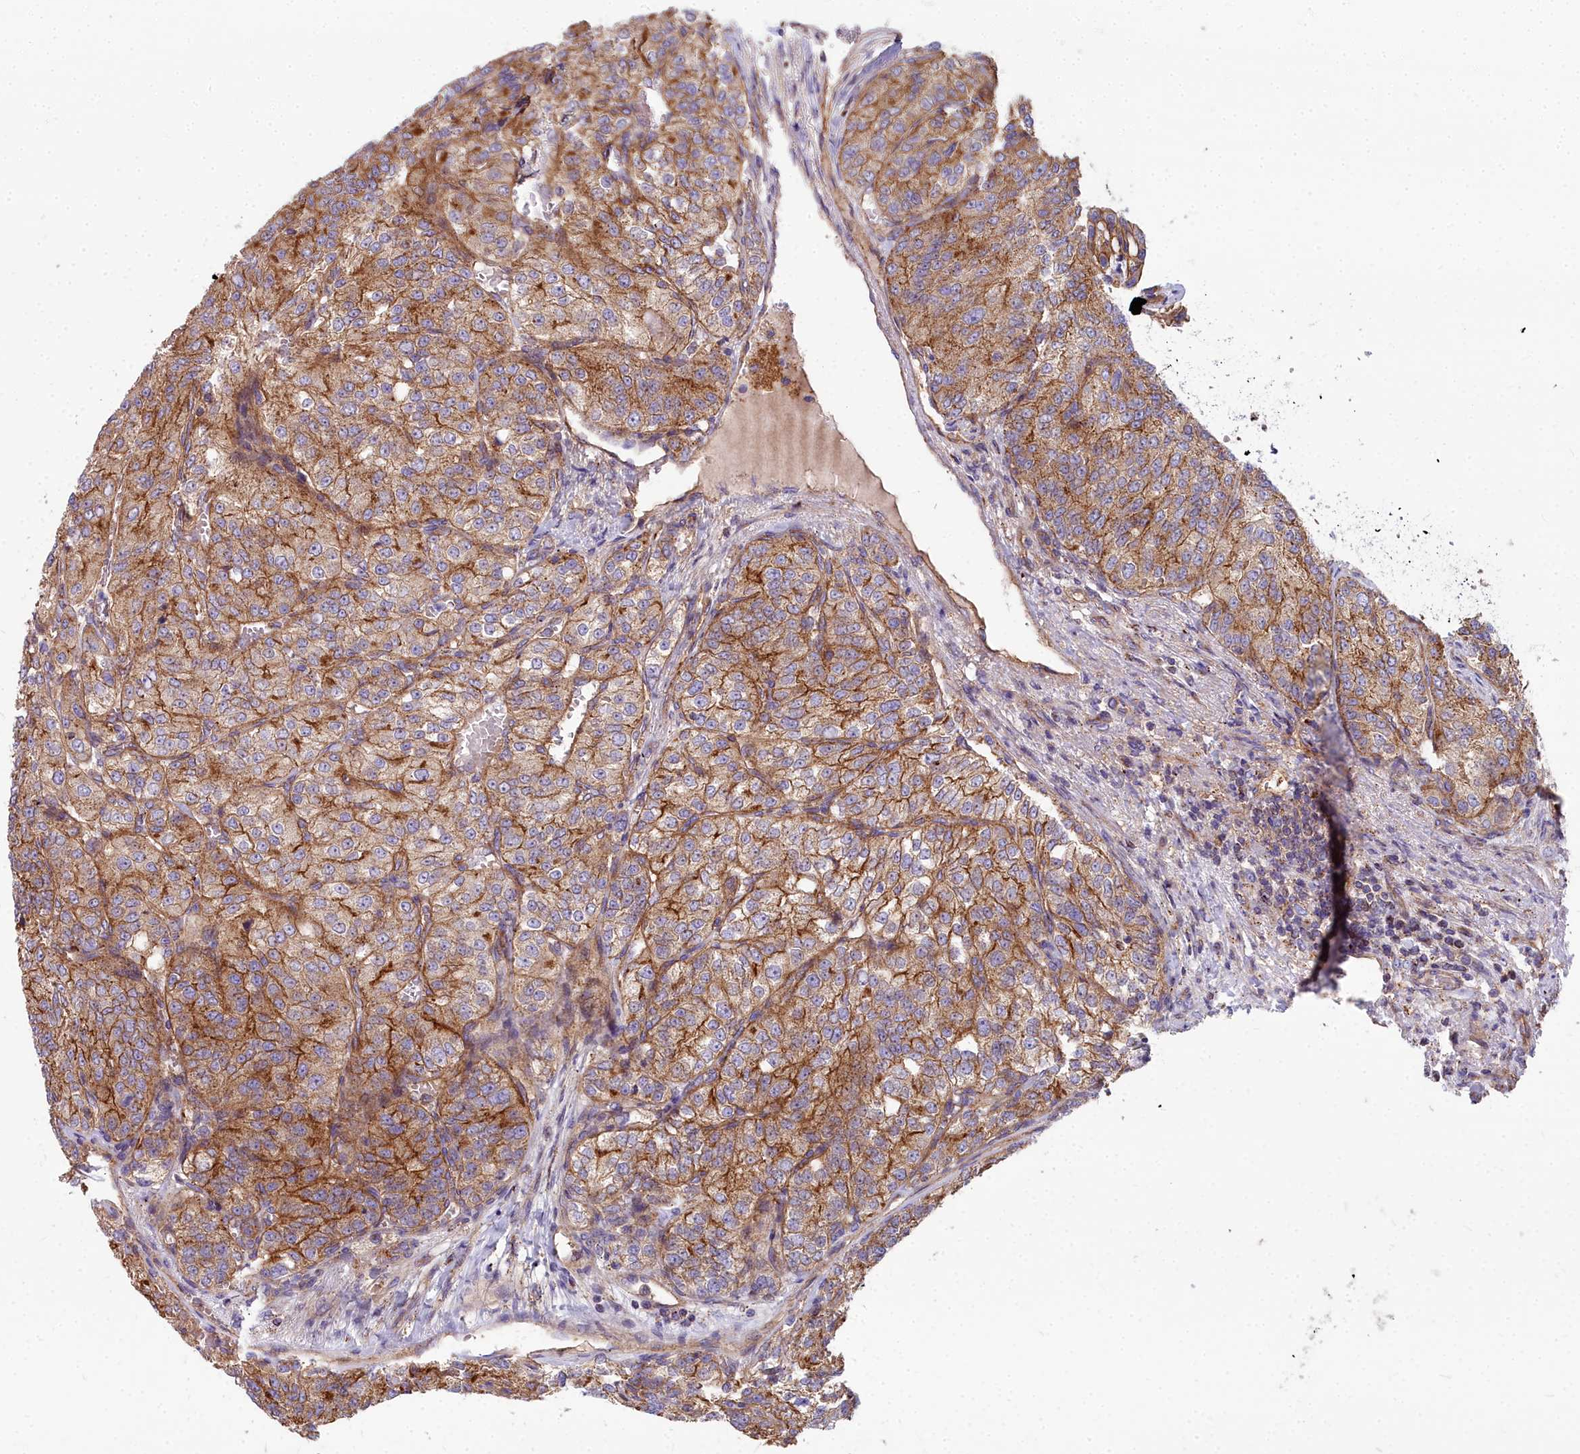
{"staining": {"intensity": "moderate", "quantity": ">75%", "location": "cytoplasmic/membranous"}, "tissue": "renal cancer", "cell_type": "Tumor cells", "image_type": "cancer", "snomed": [{"axis": "morphology", "description": "Adenocarcinoma, NOS"}, {"axis": "topography", "description": "Kidney"}], "caption": "Human renal adenocarcinoma stained with a protein marker exhibits moderate staining in tumor cells.", "gene": "FRMPD1", "patient": {"sex": "female", "age": 63}}